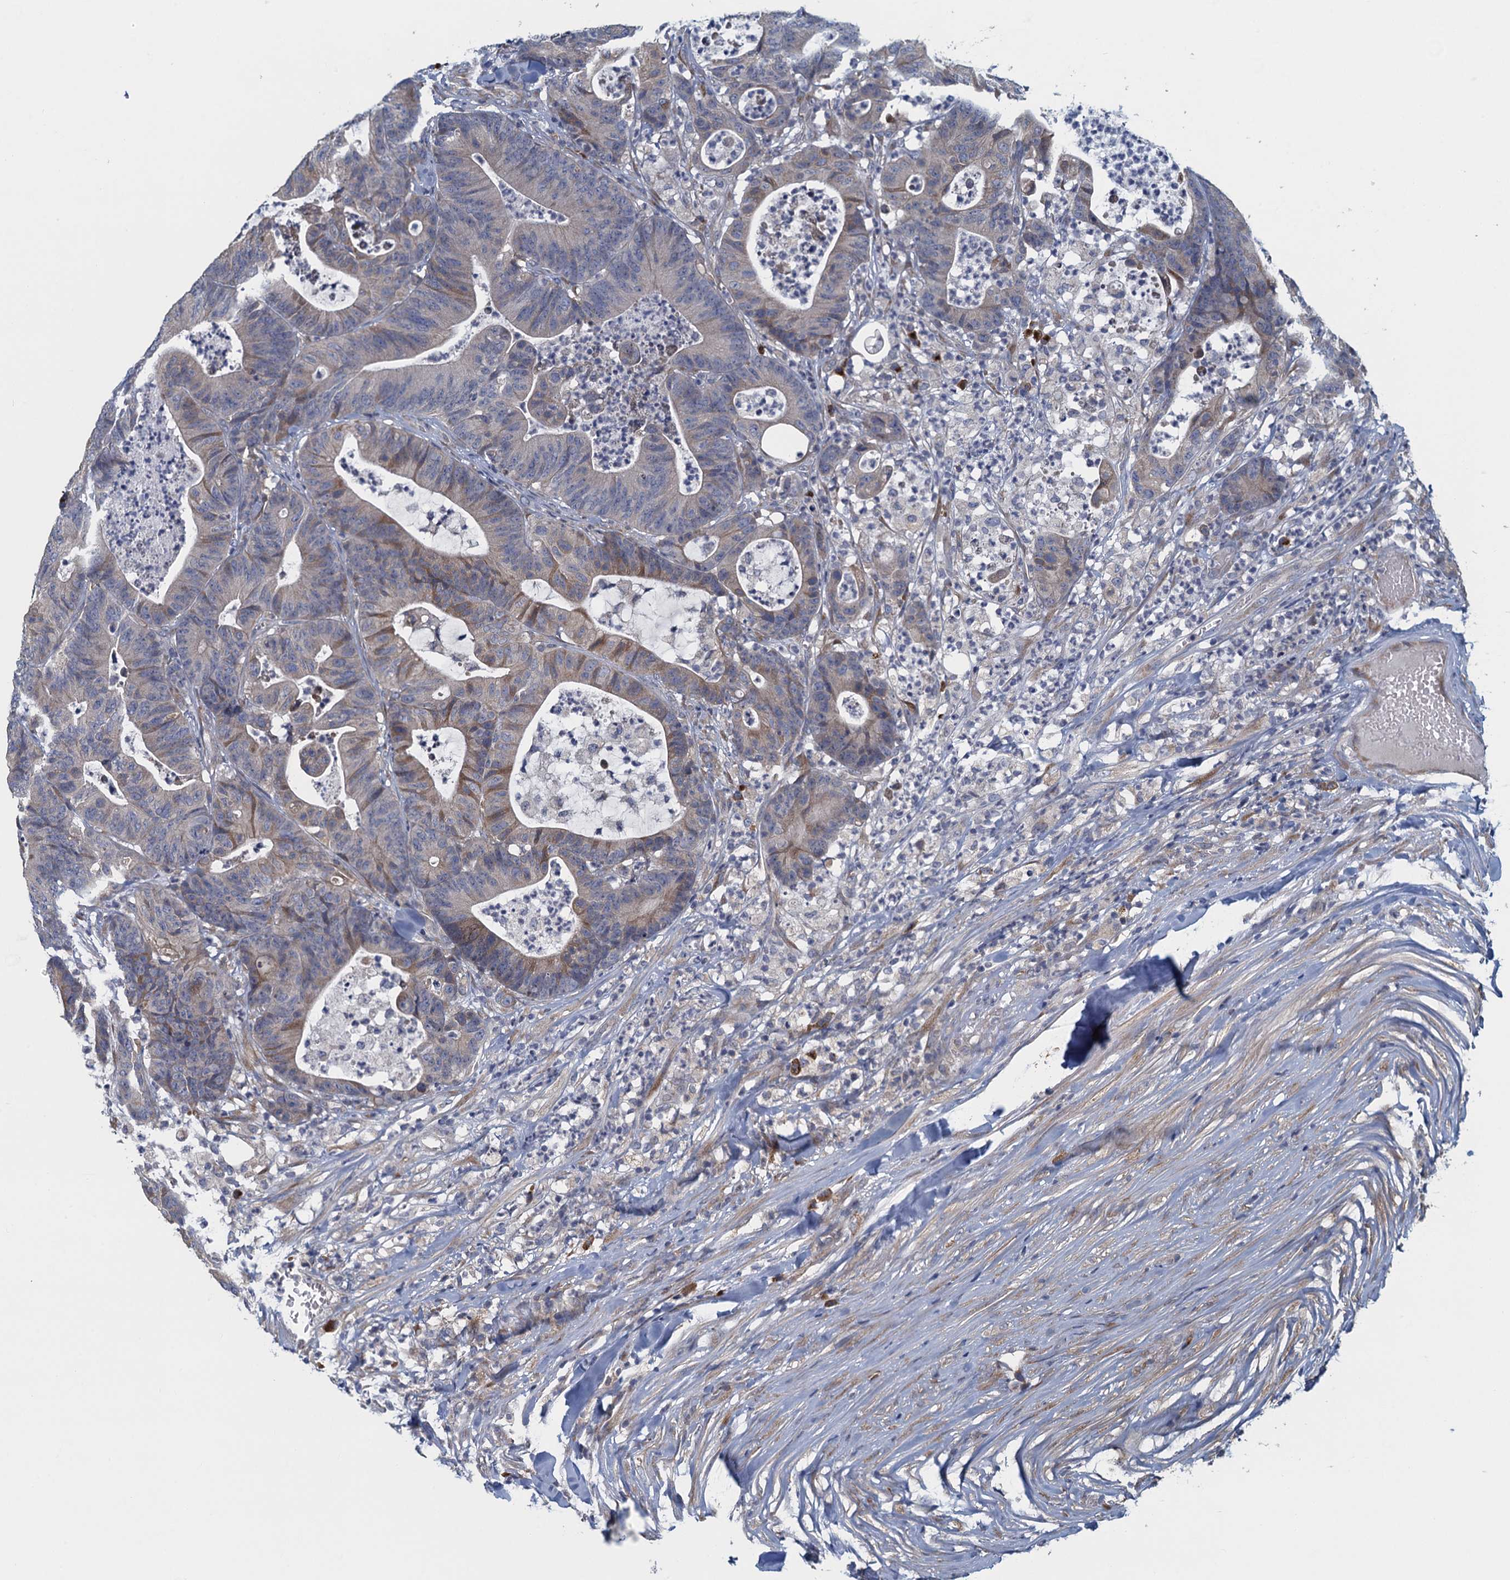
{"staining": {"intensity": "weak", "quantity": "<25%", "location": "cytoplasmic/membranous"}, "tissue": "colorectal cancer", "cell_type": "Tumor cells", "image_type": "cancer", "snomed": [{"axis": "morphology", "description": "Adenocarcinoma, NOS"}, {"axis": "topography", "description": "Colon"}], "caption": "Tumor cells are negative for protein expression in human colorectal adenocarcinoma.", "gene": "ALG2", "patient": {"sex": "female", "age": 84}}